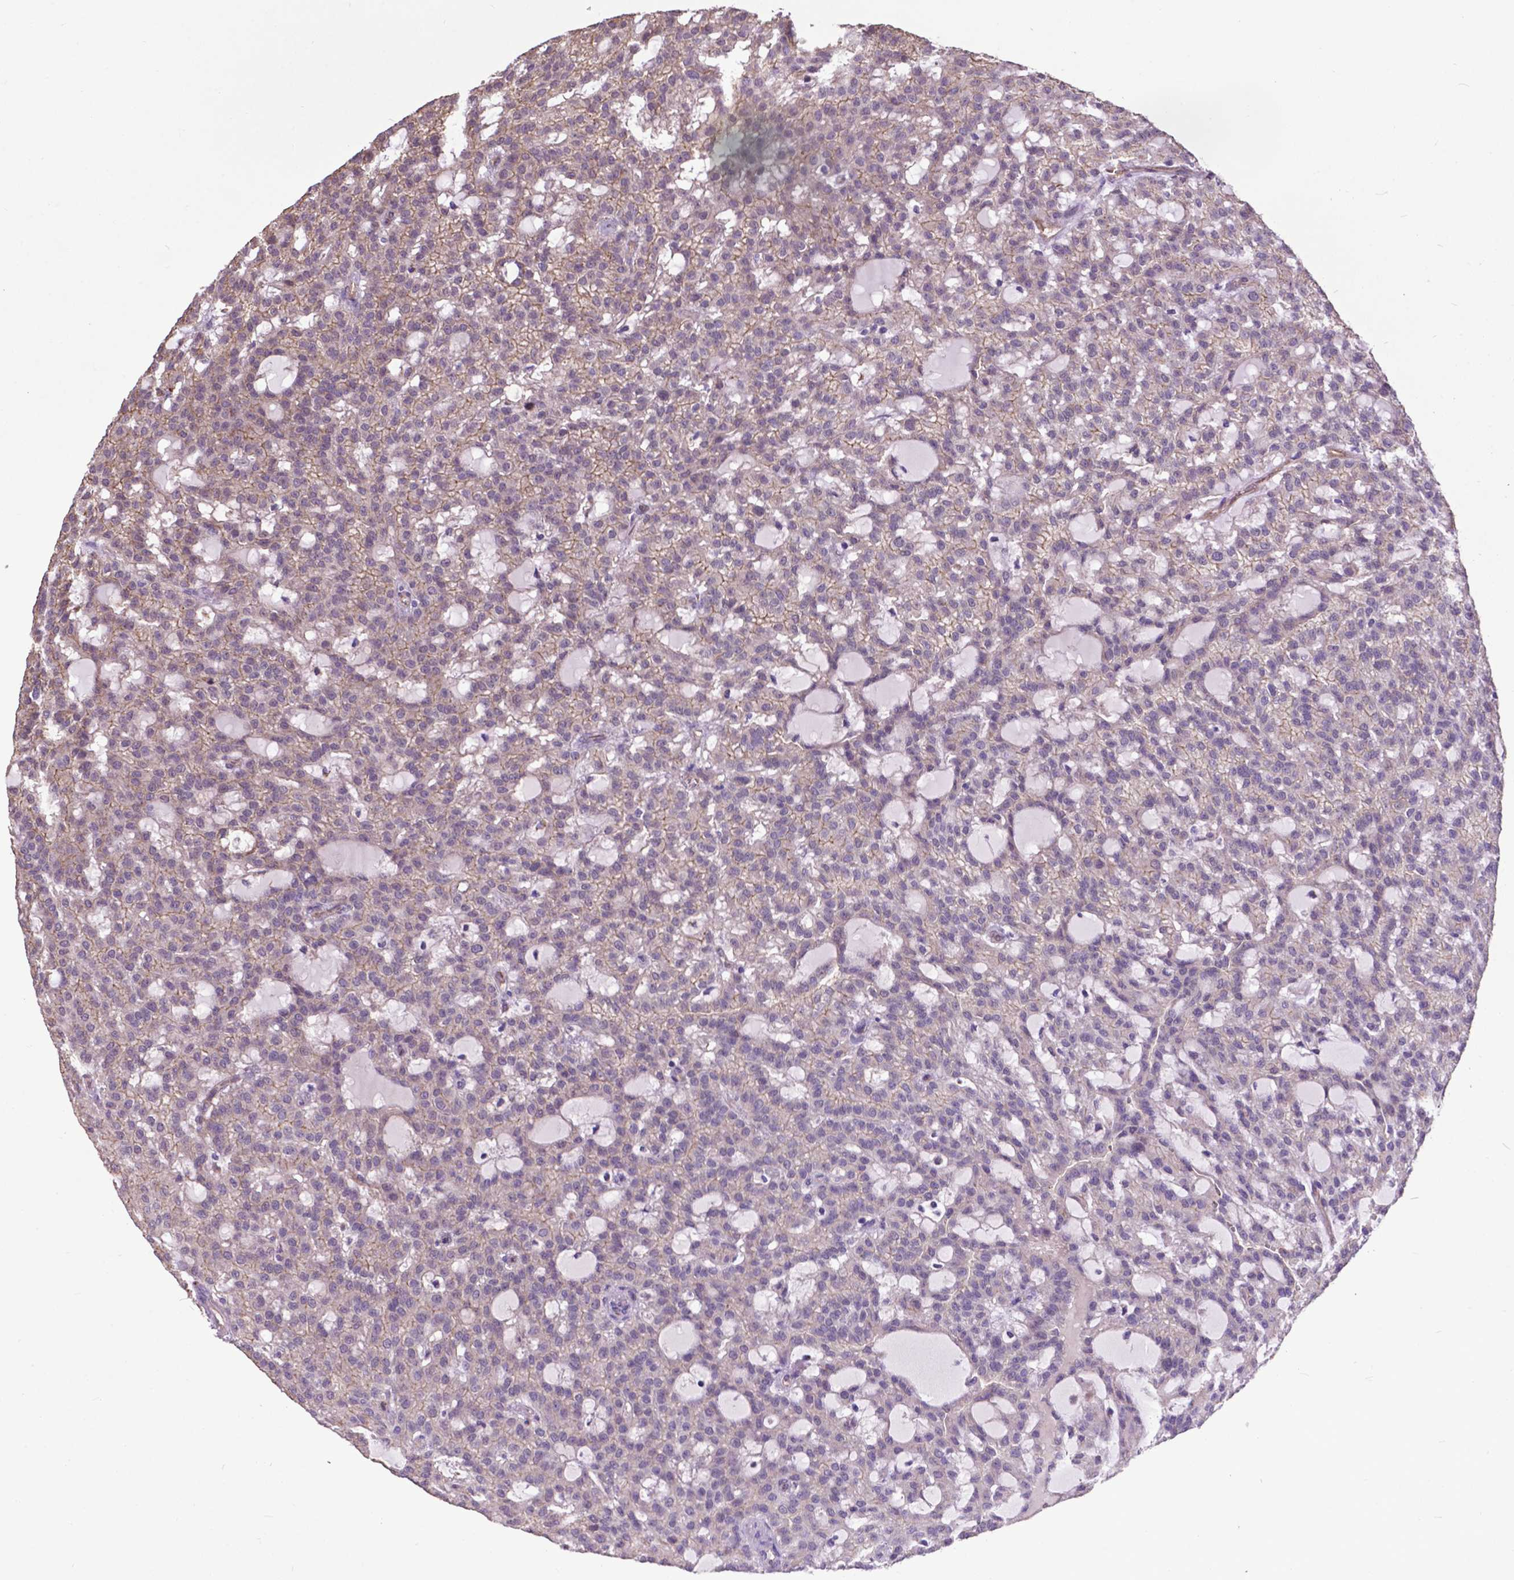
{"staining": {"intensity": "weak", "quantity": "25%-75%", "location": "cytoplasmic/membranous"}, "tissue": "renal cancer", "cell_type": "Tumor cells", "image_type": "cancer", "snomed": [{"axis": "morphology", "description": "Adenocarcinoma, NOS"}, {"axis": "topography", "description": "Kidney"}], "caption": "Immunohistochemical staining of human renal cancer displays low levels of weak cytoplasmic/membranous protein positivity in approximately 25%-75% of tumor cells.", "gene": "PDLIM1", "patient": {"sex": "male", "age": 63}}